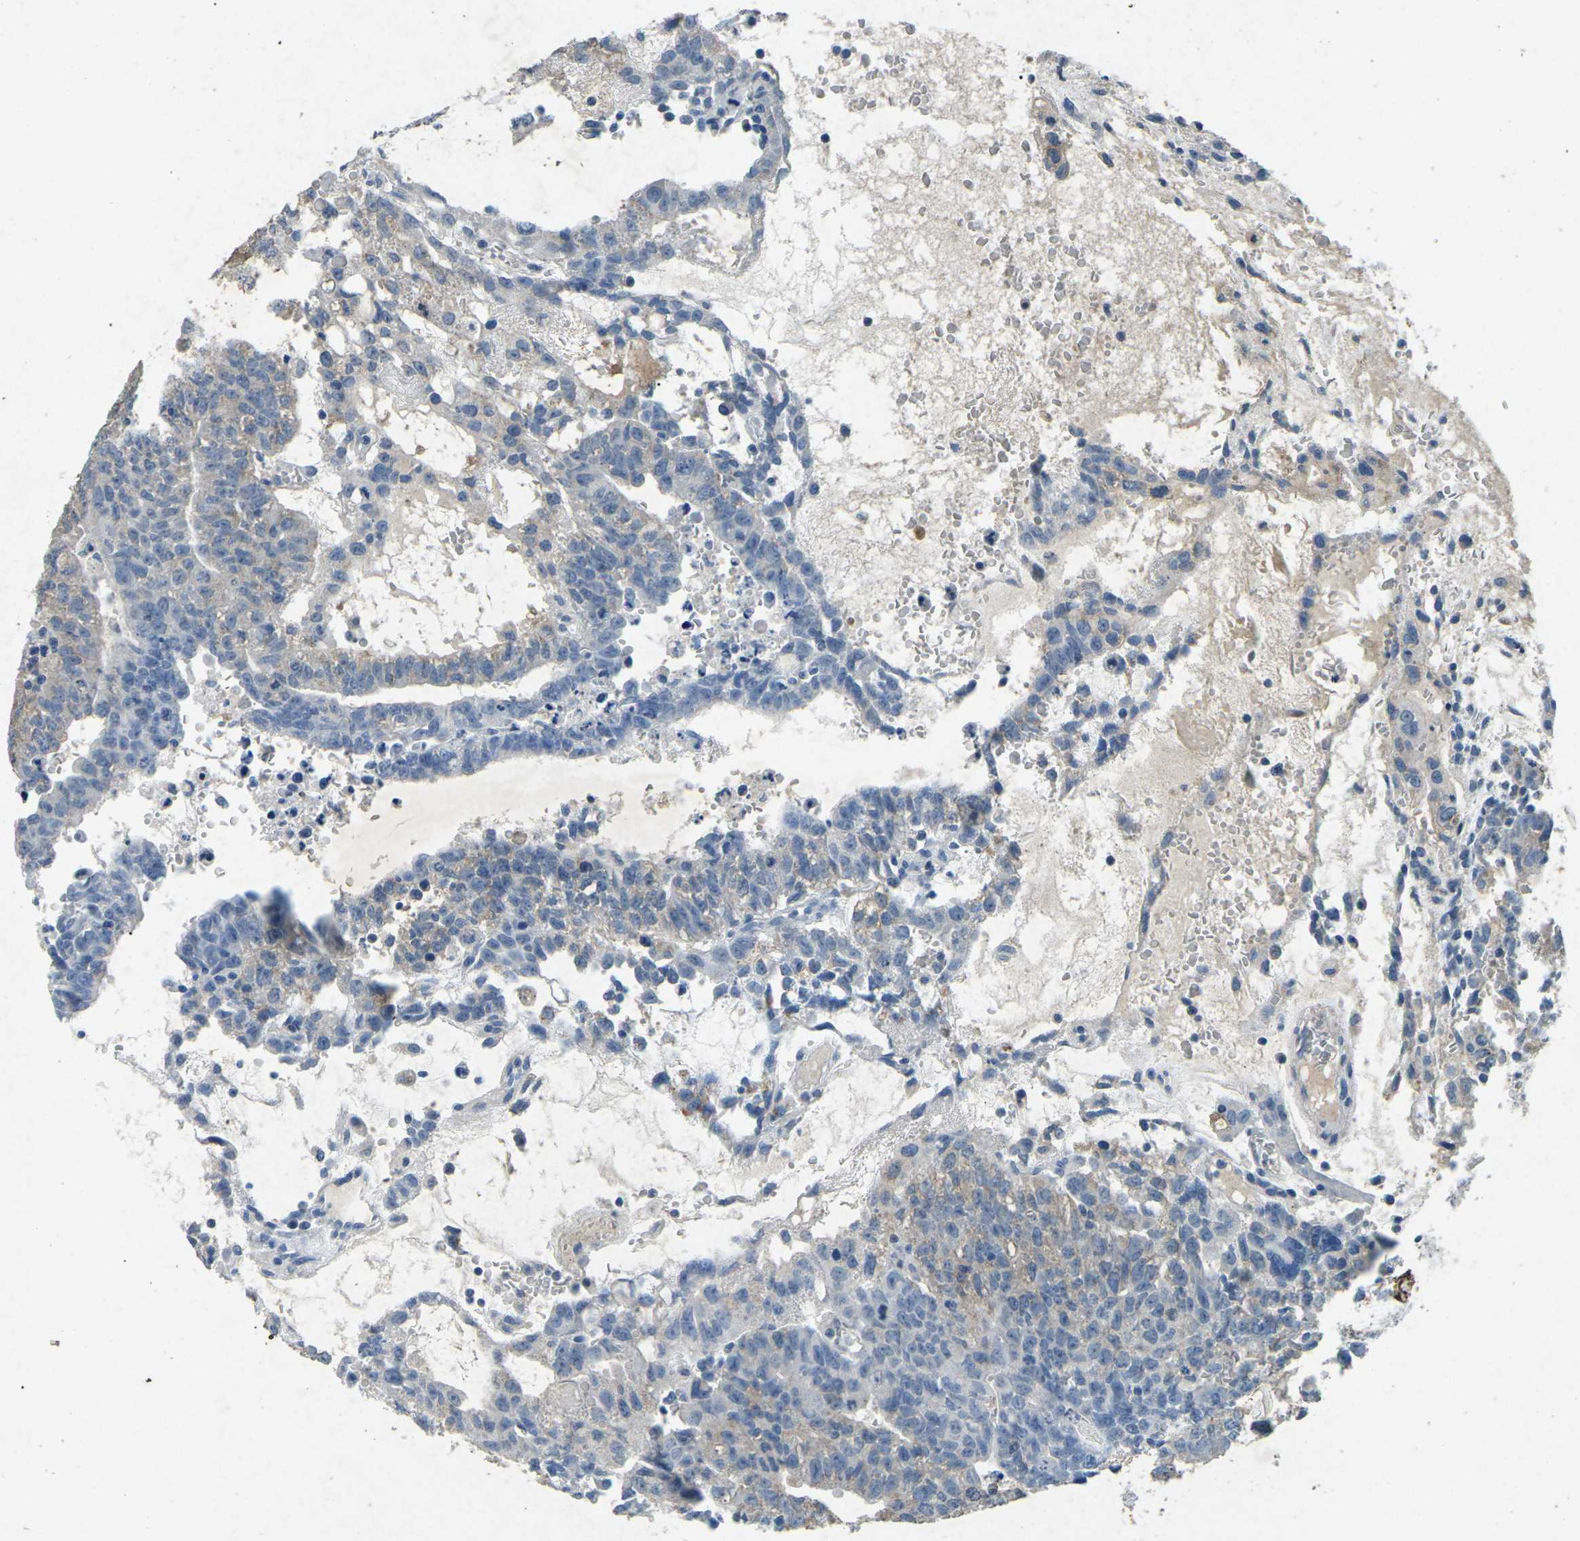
{"staining": {"intensity": "negative", "quantity": "none", "location": "none"}, "tissue": "testis cancer", "cell_type": "Tumor cells", "image_type": "cancer", "snomed": [{"axis": "morphology", "description": "Seminoma, NOS"}, {"axis": "morphology", "description": "Carcinoma, Embryonal, NOS"}, {"axis": "topography", "description": "Testis"}], "caption": "This is an IHC photomicrograph of human testis cancer (embryonal carcinoma). There is no expression in tumor cells.", "gene": "A1BG", "patient": {"sex": "male", "age": 52}}